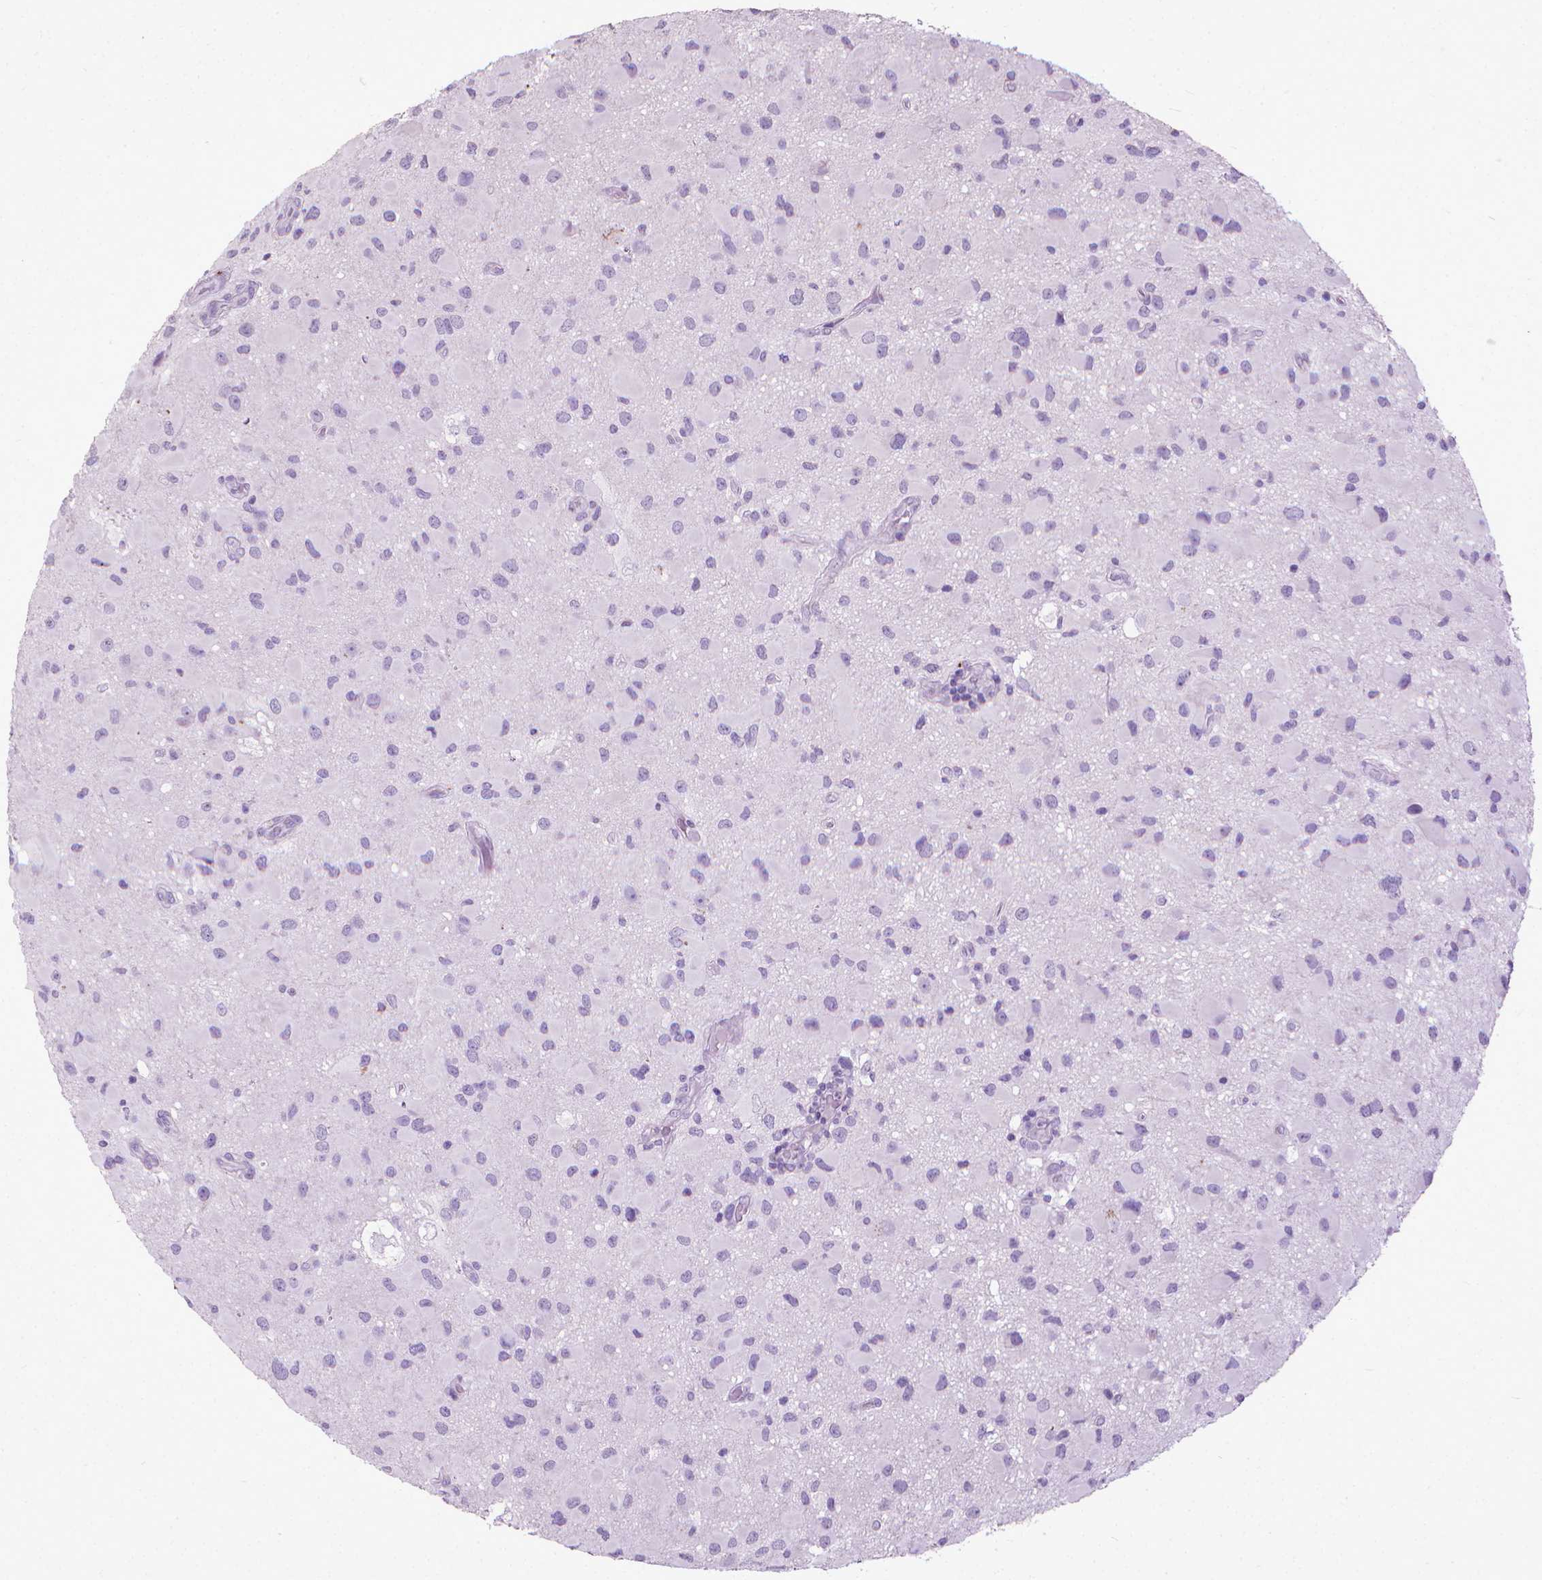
{"staining": {"intensity": "negative", "quantity": "none", "location": "none"}, "tissue": "glioma", "cell_type": "Tumor cells", "image_type": "cancer", "snomed": [{"axis": "morphology", "description": "Glioma, malignant, Low grade"}, {"axis": "topography", "description": "Brain"}], "caption": "A photomicrograph of glioma stained for a protein displays no brown staining in tumor cells.", "gene": "KRT5", "patient": {"sex": "female", "age": 32}}